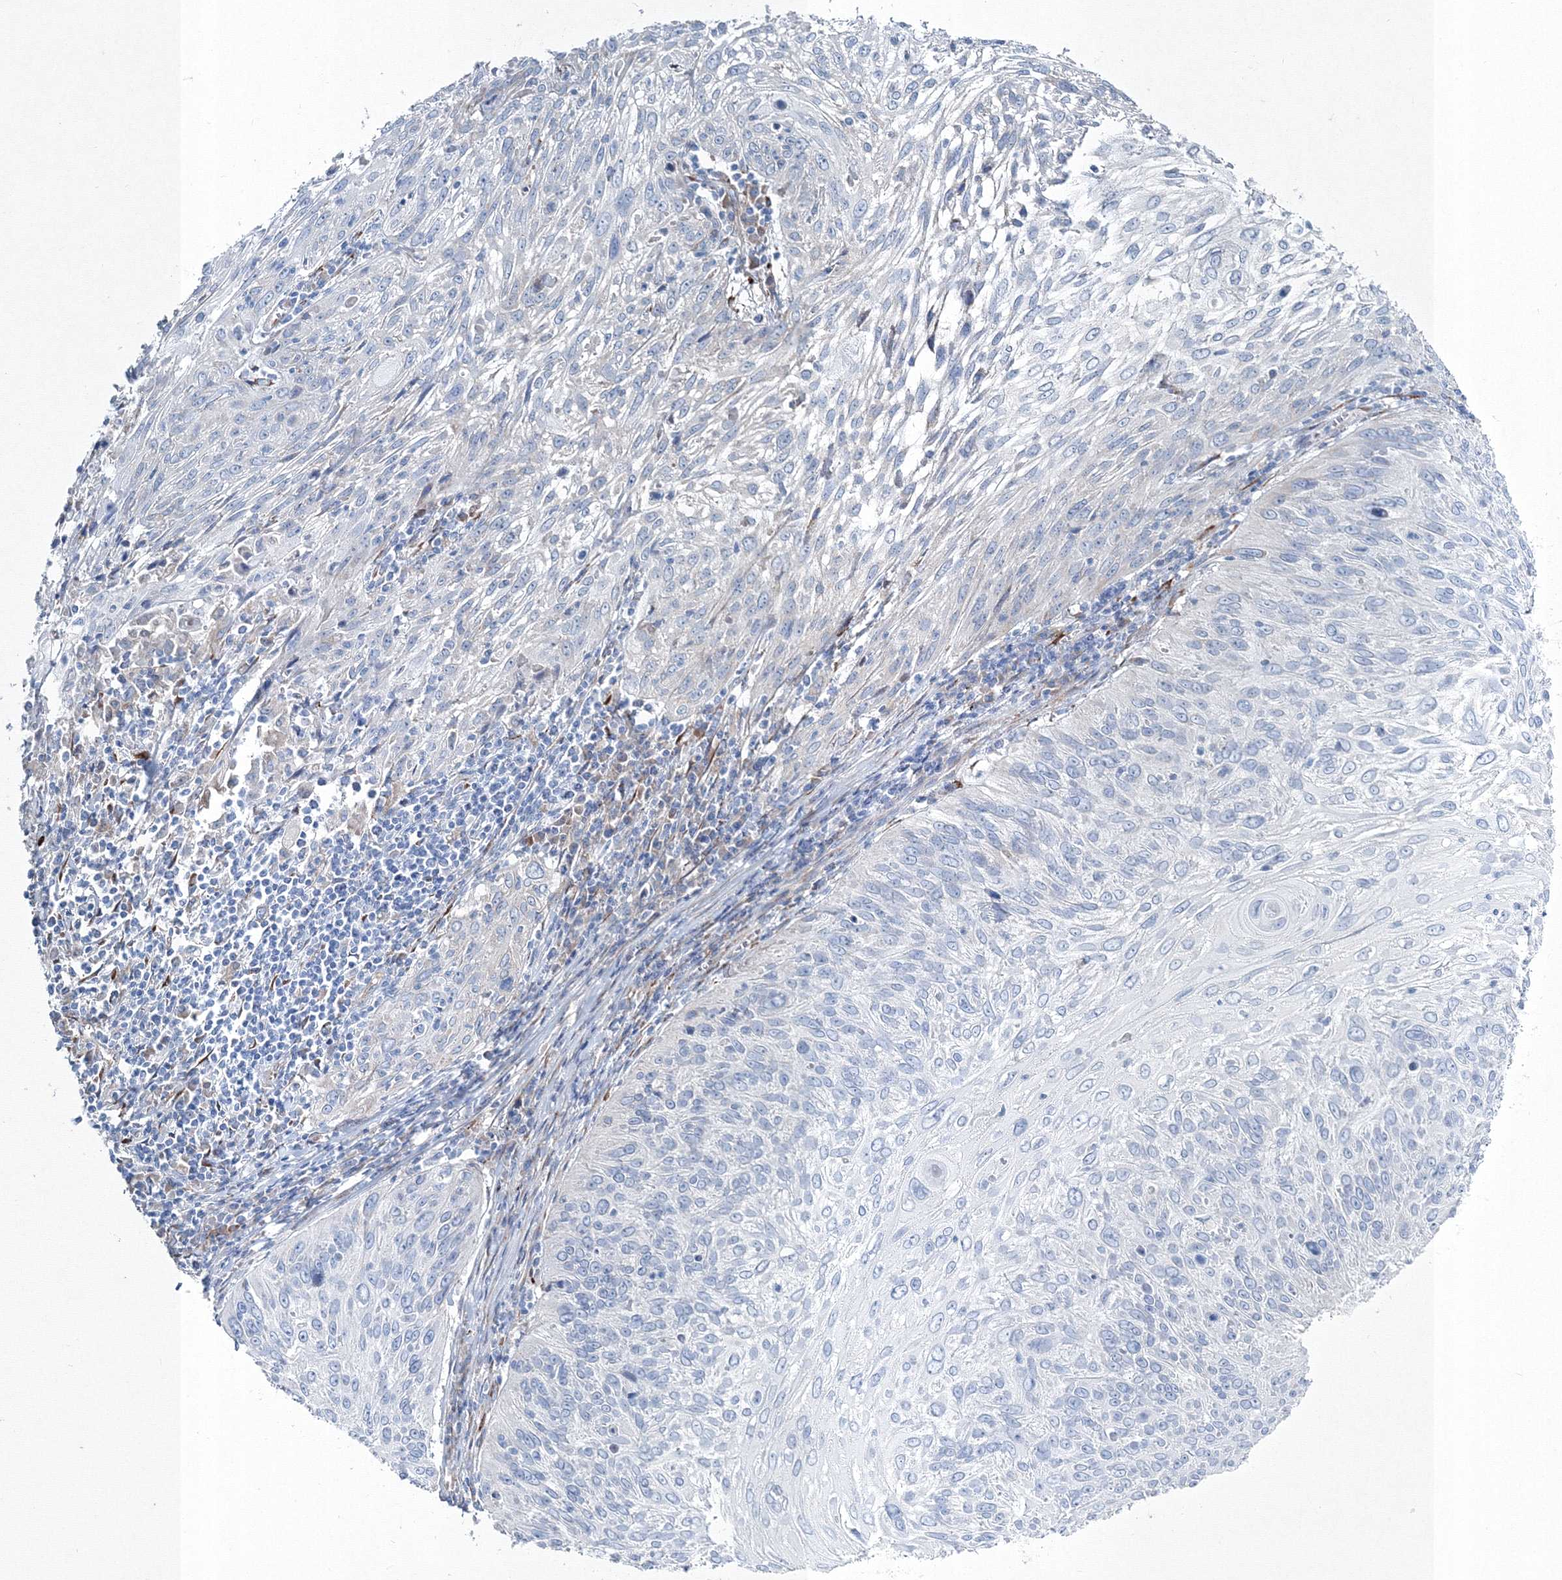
{"staining": {"intensity": "negative", "quantity": "none", "location": "none"}, "tissue": "cervical cancer", "cell_type": "Tumor cells", "image_type": "cancer", "snomed": [{"axis": "morphology", "description": "Squamous cell carcinoma, NOS"}, {"axis": "topography", "description": "Cervix"}], "caption": "The IHC photomicrograph has no significant staining in tumor cells of squamous cell carcinoma (cervical) tissue. (DAB (3,3'-diaminobenzidine) immunohistochemistry (IHC) visualized using brightfield microscopy, high magnification).", "gene": "RCN1", "patient": {"sex": "female", "age": 51}}